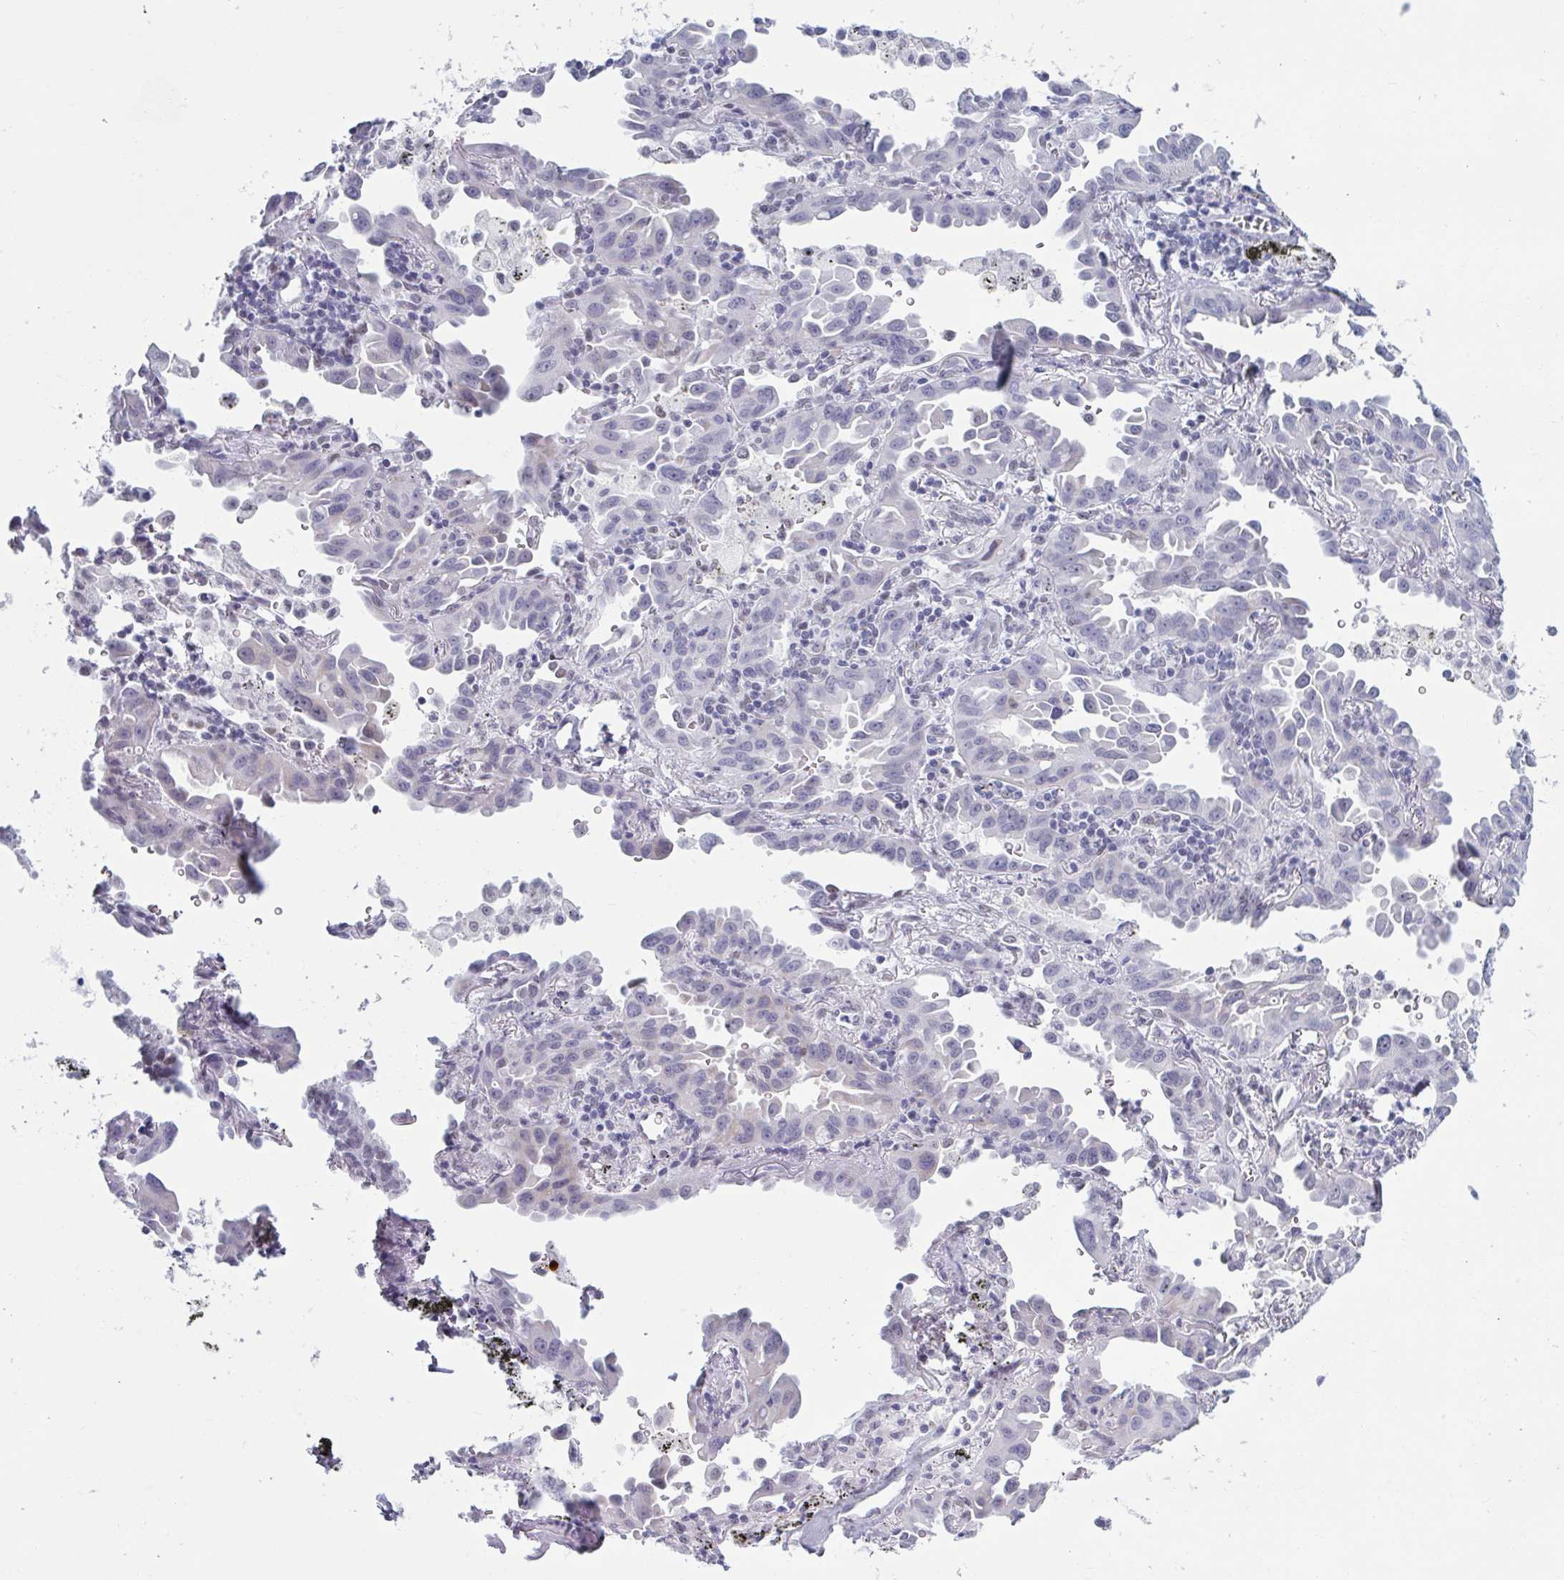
{"staining": {"intensity": "negative", "quantity": "none", "location": "none"}, "tissue": "lung cancer", "cell_type": "Tumor cells", "image_type": "cancer", "snomed": [{"axis": "morphology", "description": "Adenocarcinoma, NOS"}, {"axis": "topography", "description": "Lung"}], "caption": "A histopathology image of adenocarcinoma (lung) stained for a protein demonstrates no brown staining in tumor cells.", "gene": "MSMB", "patient": {"sex": "male", "age": 68}}